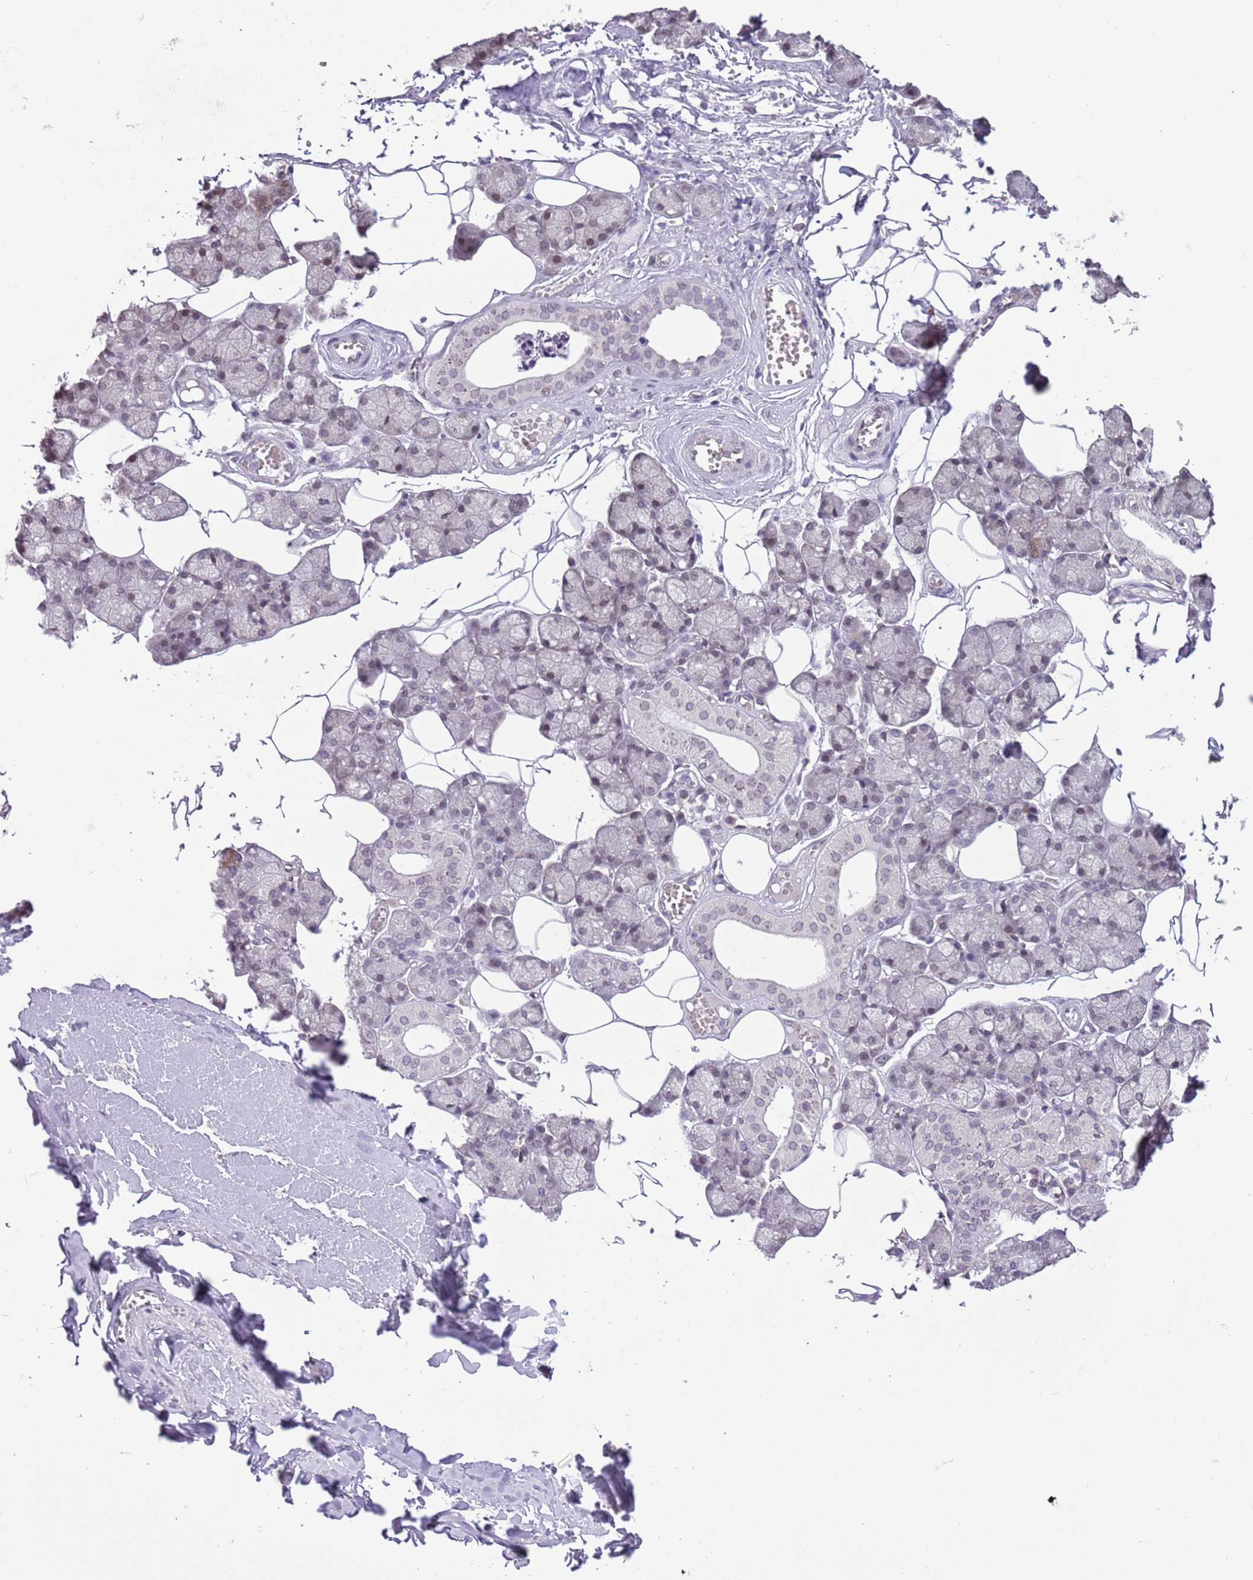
{"staining": {"intensity": "moderate", "quantity": "25%-75%", "location": "nuclear"}, "tissue": "salivary gland", "cell_type": "Glandular cells", "image_type": "normal", "snomed": [{"axis": "morphology", "description": "Normal tissue, NOS"}, {"axis": "topography", "description": "Salivary gland"}], "caption": "This is an image of IHC staining of normal salivary gland, which shows moderate staining in the nuclear of glandular cells.", "gene": "ZGLP1", "patient": {"sex": "male", "age": 62}}